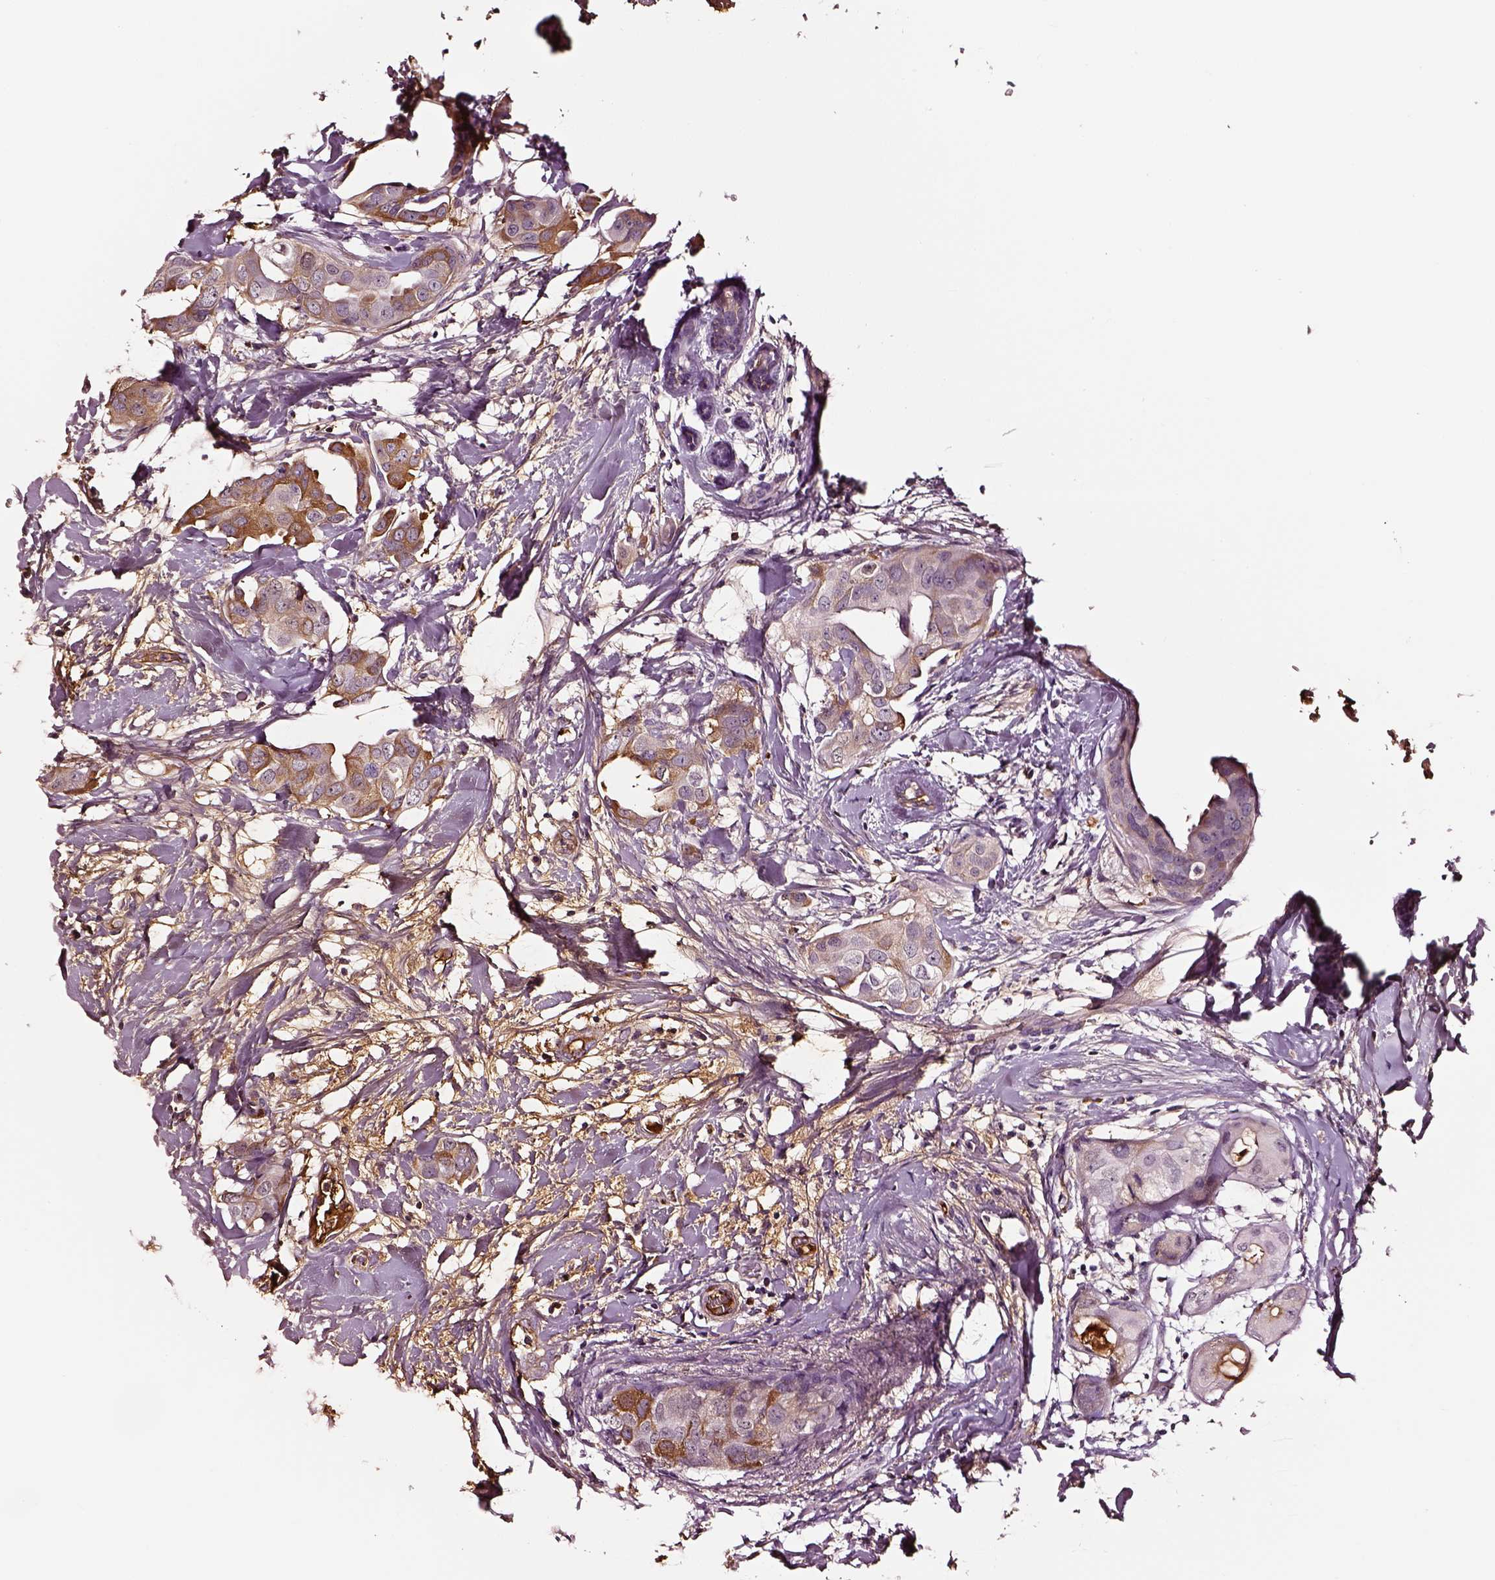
{"staining": {"intensity": "moderate", "quantity": "25%-75%", "location": "cytoplasmic/membranous"}, "tissue": "breast cancer", "cell_type": "Tumor cells", "image_type": "cancer", "snomed": [{"axis": "morphology", "description": "Normal tissue, NOS"}, {"axis": "morphology", "description": "Duct carcinoma"}, {"axis": "topography", "description": "Breast"}], "caption": "The image exhibits staining of intraductal carcinoma (breast), revealing moderate cytoplasmic/membranous protein positivity (brown color) within tumor cells.", "gene": "TF", "patient": {"sex": "female", "age": 40}}